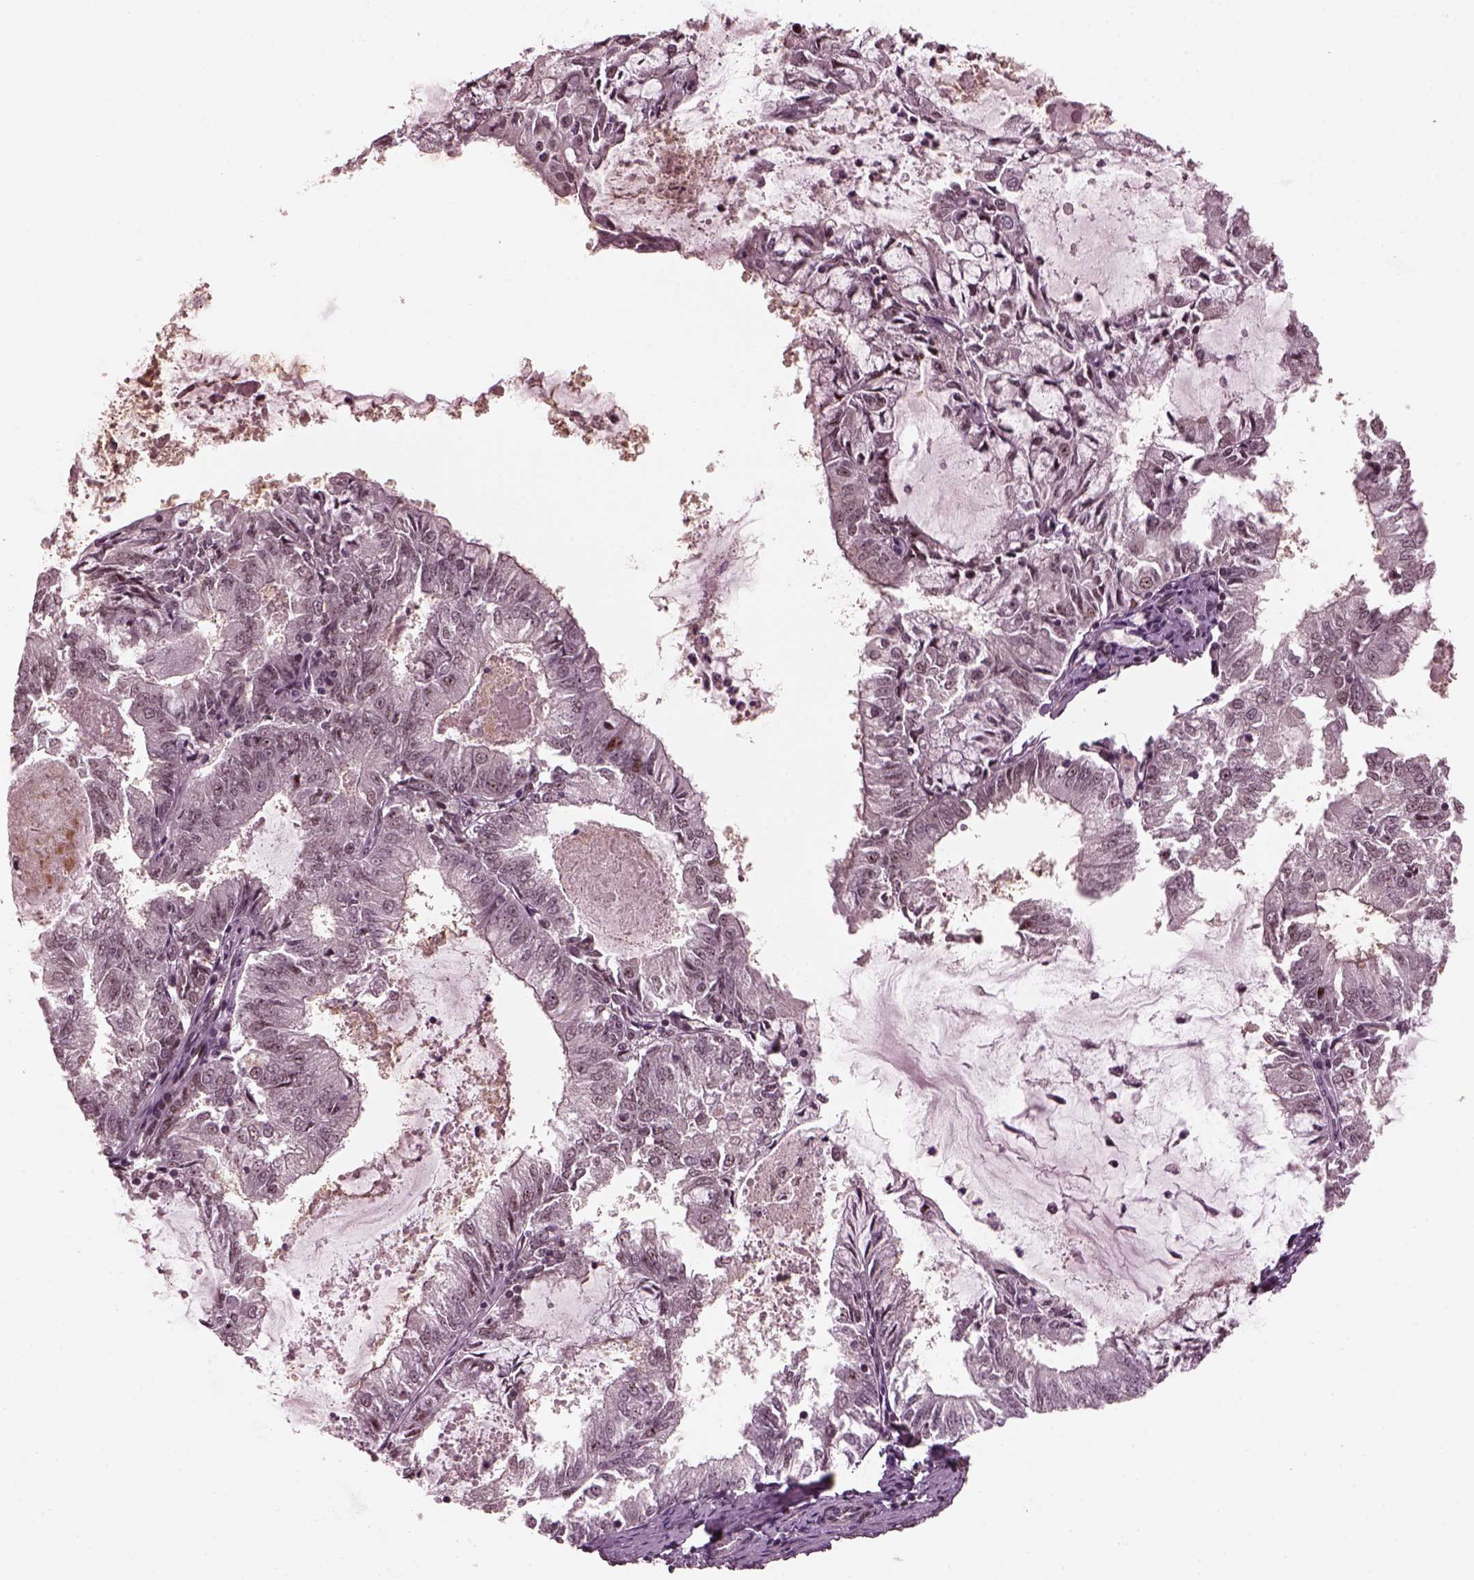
{"staining": {"intensity": "negative", "quantity": "none", "location": "none"}, "tissue": "endometrial cancer", "cell_type": "Tumor cells", "image_type": "cancer", "snomed": [{"axis": "morphology", "description": "Adenocarcinoma, NOS"}, {"axis": "topography", "description": "Endometrium"}], "caption": "High power microscopy image of an immunohistochemistry micrograph of endometrial cancer (adenocarcinoma), revealing no significant positivity in tumor cells. (DAB (3,3'-diaminobenzidine) immunohistochemistry with hematoxylin counter stain).", "gene": "TRIB3", "patient": {"sex": "female", "age": 57}}